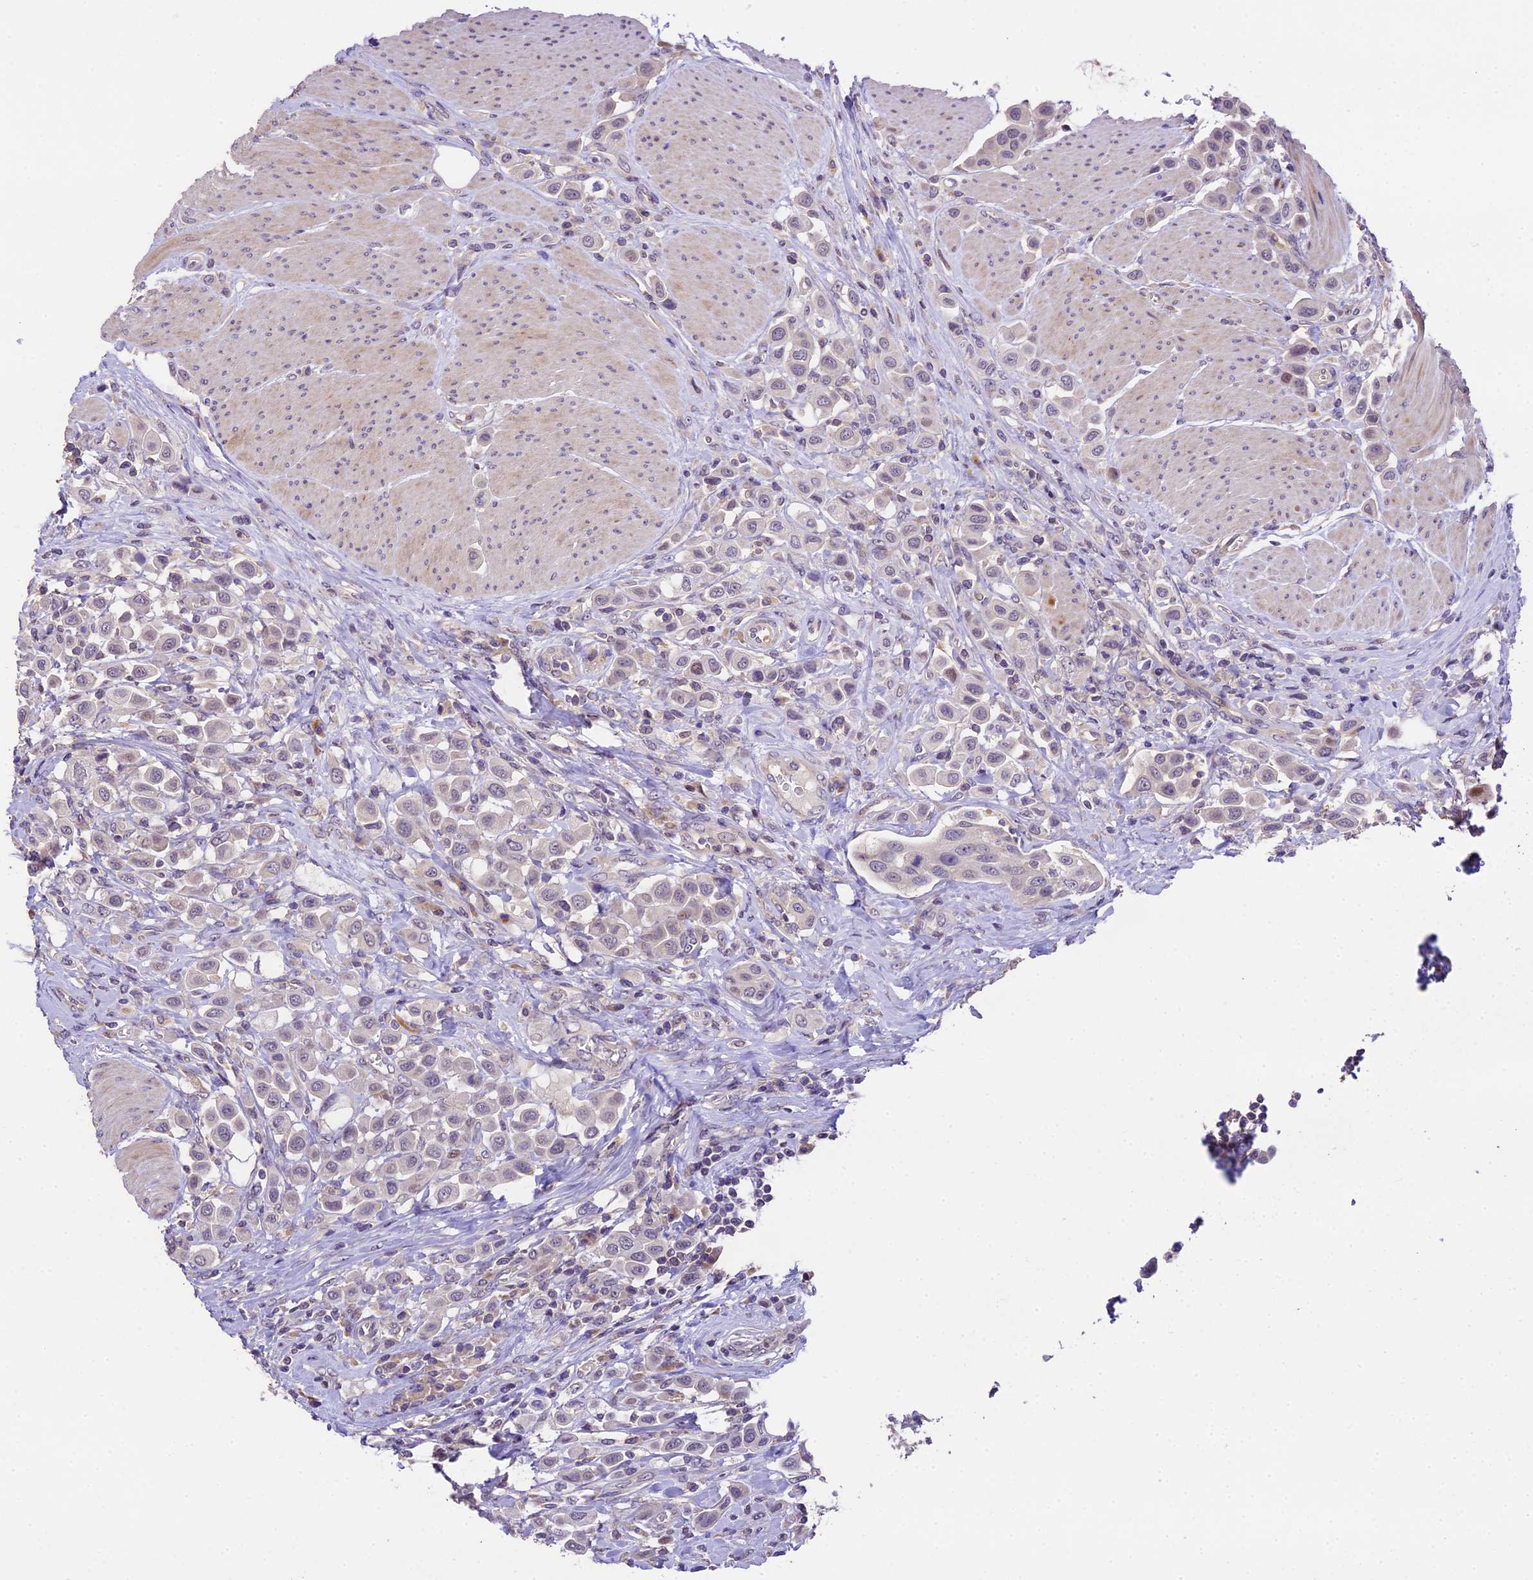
{"staining": {"intensity": "negative", "quantity": "none", "location": "none"}, "tissue": "urothelial cancer", "cell_type": "Tumor cells", "image_type": "cancer", "snomed": [{"axis": "morphology", "description": "Urothelial carcinoma, High grade"}, {"axis": "topography", "description": "Urinary bladder"}], "caption": "IHC of human urothelial cancer demonstrates no positivity in tumor cells.", "gene": "DGKH", "patient": {"sex": "male", "age": 50}}